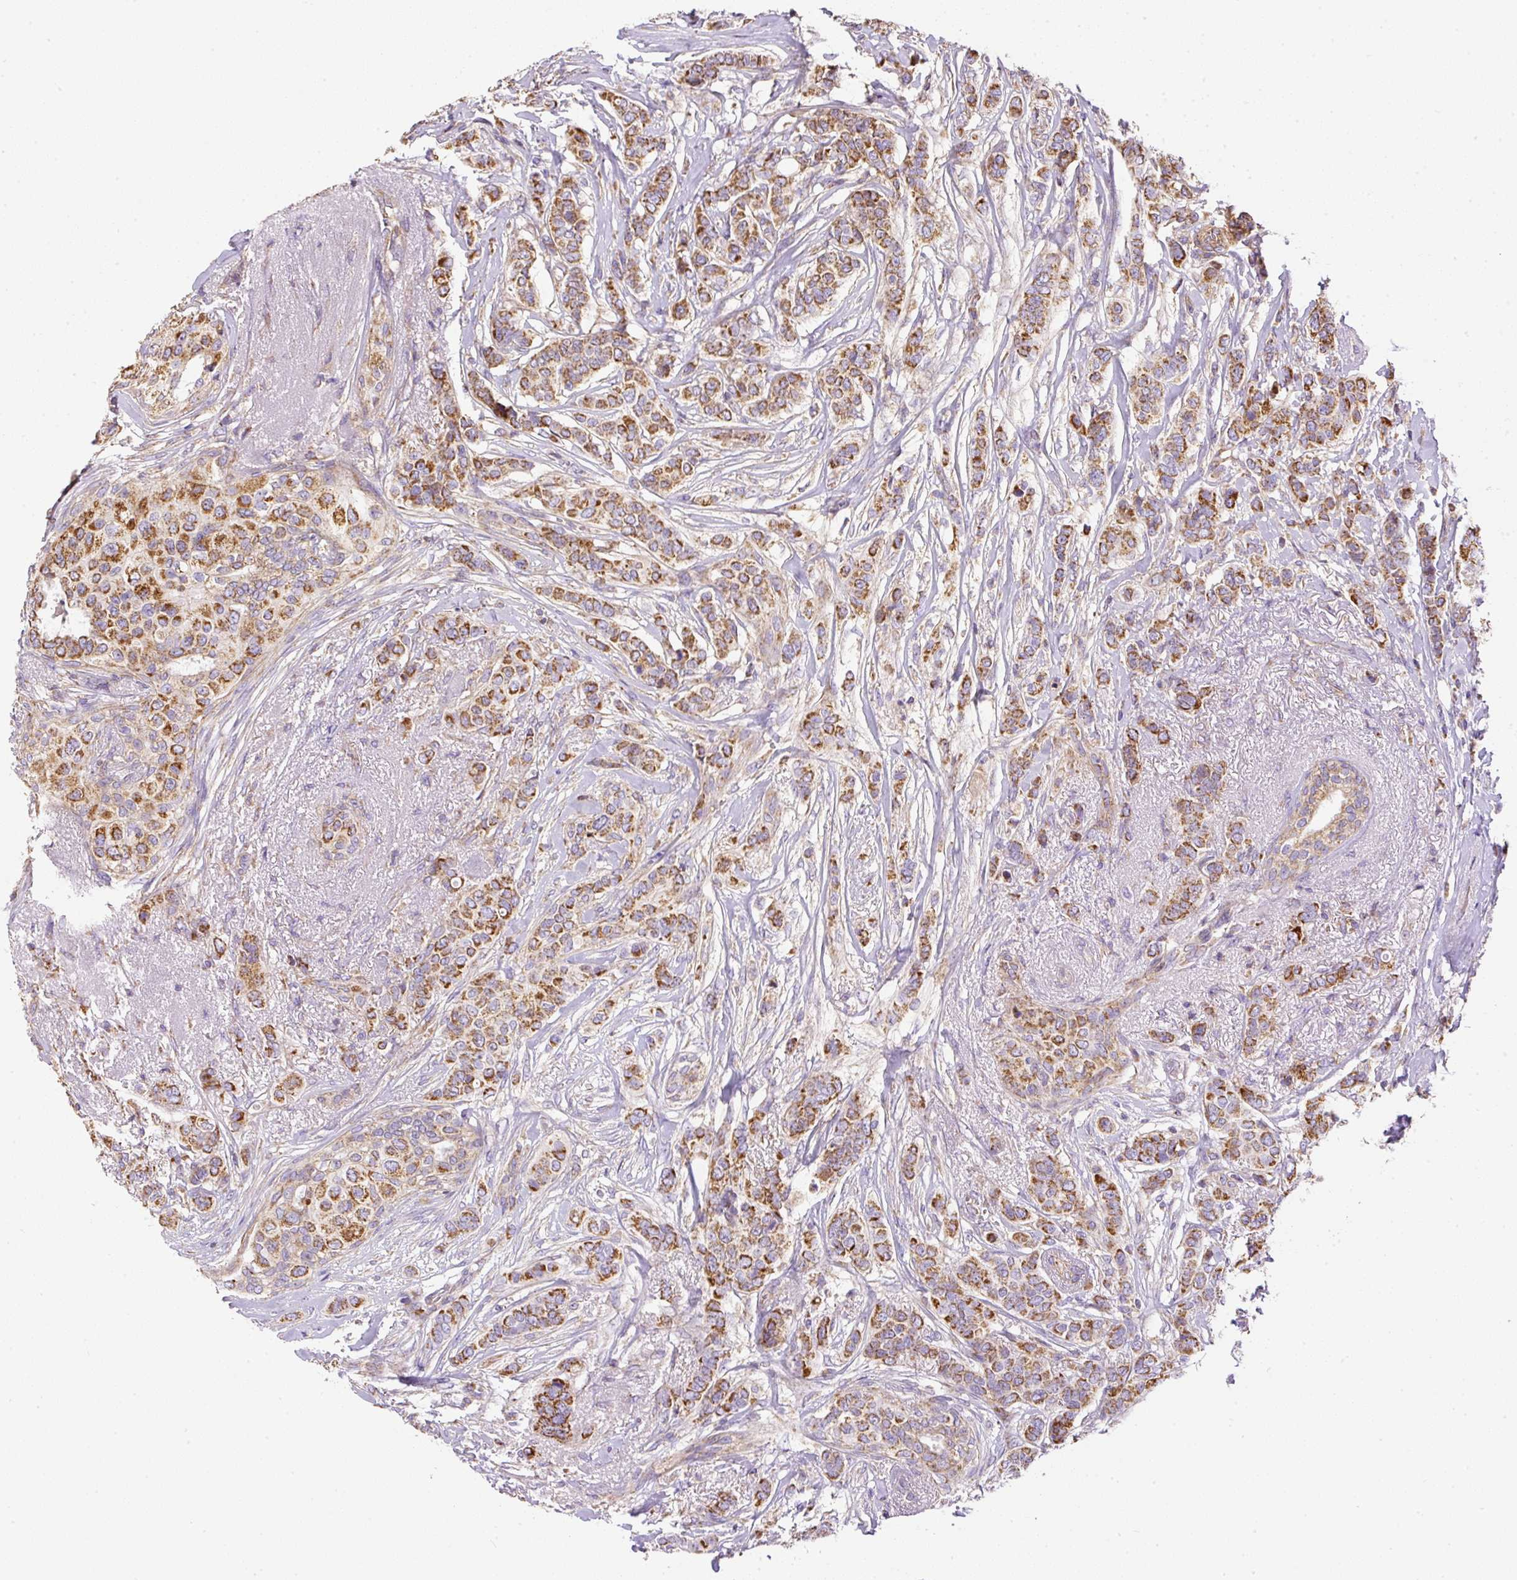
{"staining": {"intensity": "strong", "quantity": ">75%", "location": "cytoplasmic/membranous"}, "tissue": "breast cancer", "cell_type": "Tumor cells", "image_type": "cancer", "snomed": [{"axis": "morphology", "description": "Lobular carcinoma"}, {"axis": "topography", "description": "Breast"}], "caption": "Breast cancer (lobular carcinoma) stained with DAB immunohistochemistry shows high levels of strong cytoplasmic/membranous positivity in about >75% of tumor cells. (Stains: DAB in brown, nuclei in blue, Microscopy: brightfield microscopy at high magnification).", "gene": "NDUFAF2", "patient": {"sex": "female", "age": 51}}